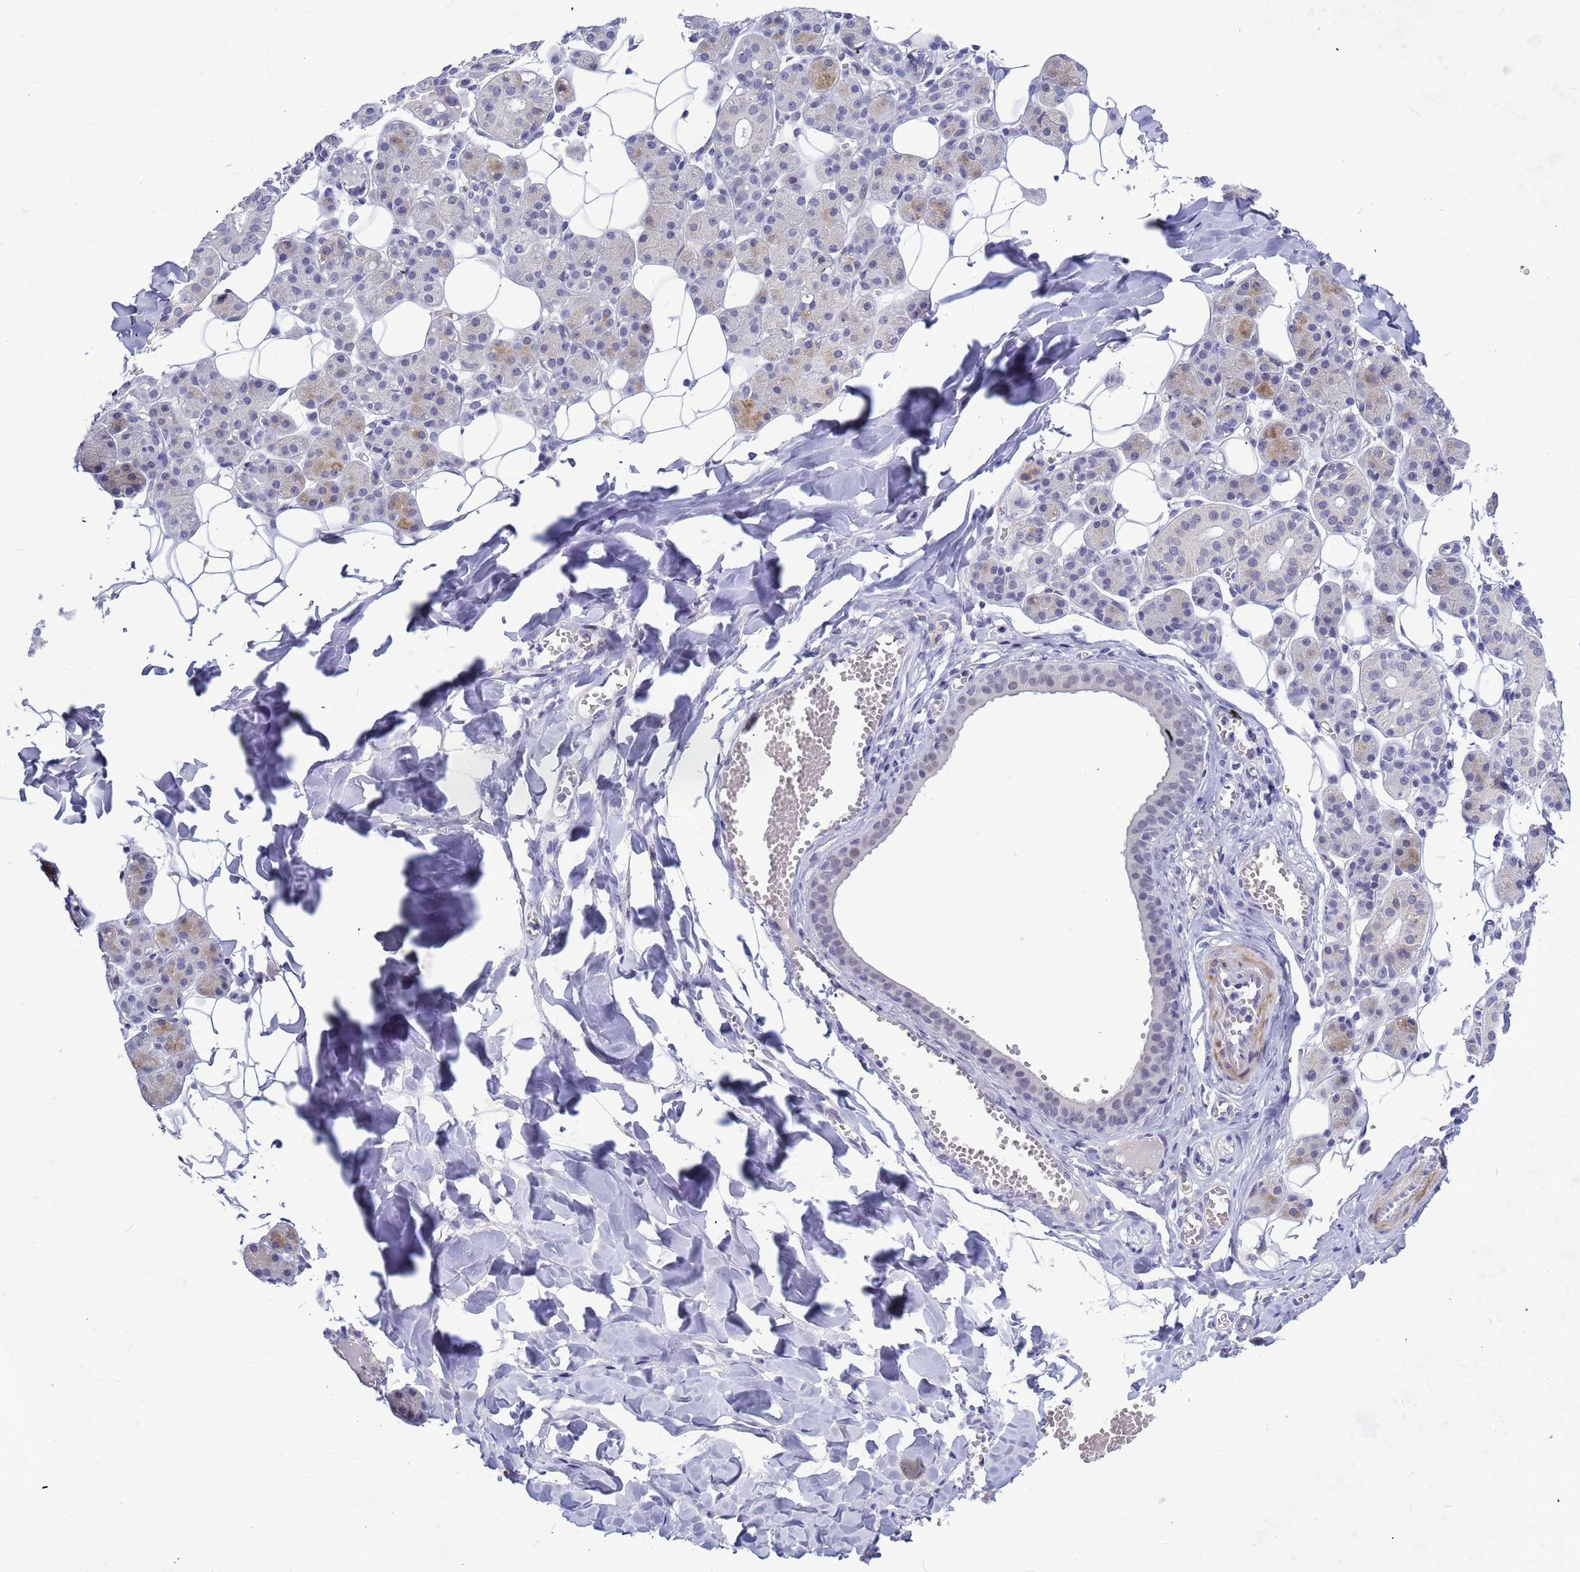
{"staining": {"intensity": "weak", "quantity": "<25%", "location": "cytoplasmic/membranous"}, "tissue": "salivary gland", "cell_type": "Glandular cells", "image_type": "normal", "snomed": [{"axis": "morphology", "description": "Normal tissue, NOS"}, {"axis": "topography", "description": "Salivary gland"}], "caption": "High power microscopy photomicrograph of an IHC photomicrograph of normal salivary gland, revealing no significant expression in glandular cells.", "gene": "CXorf65", "patient": {"sex": "female", "age": 33}}